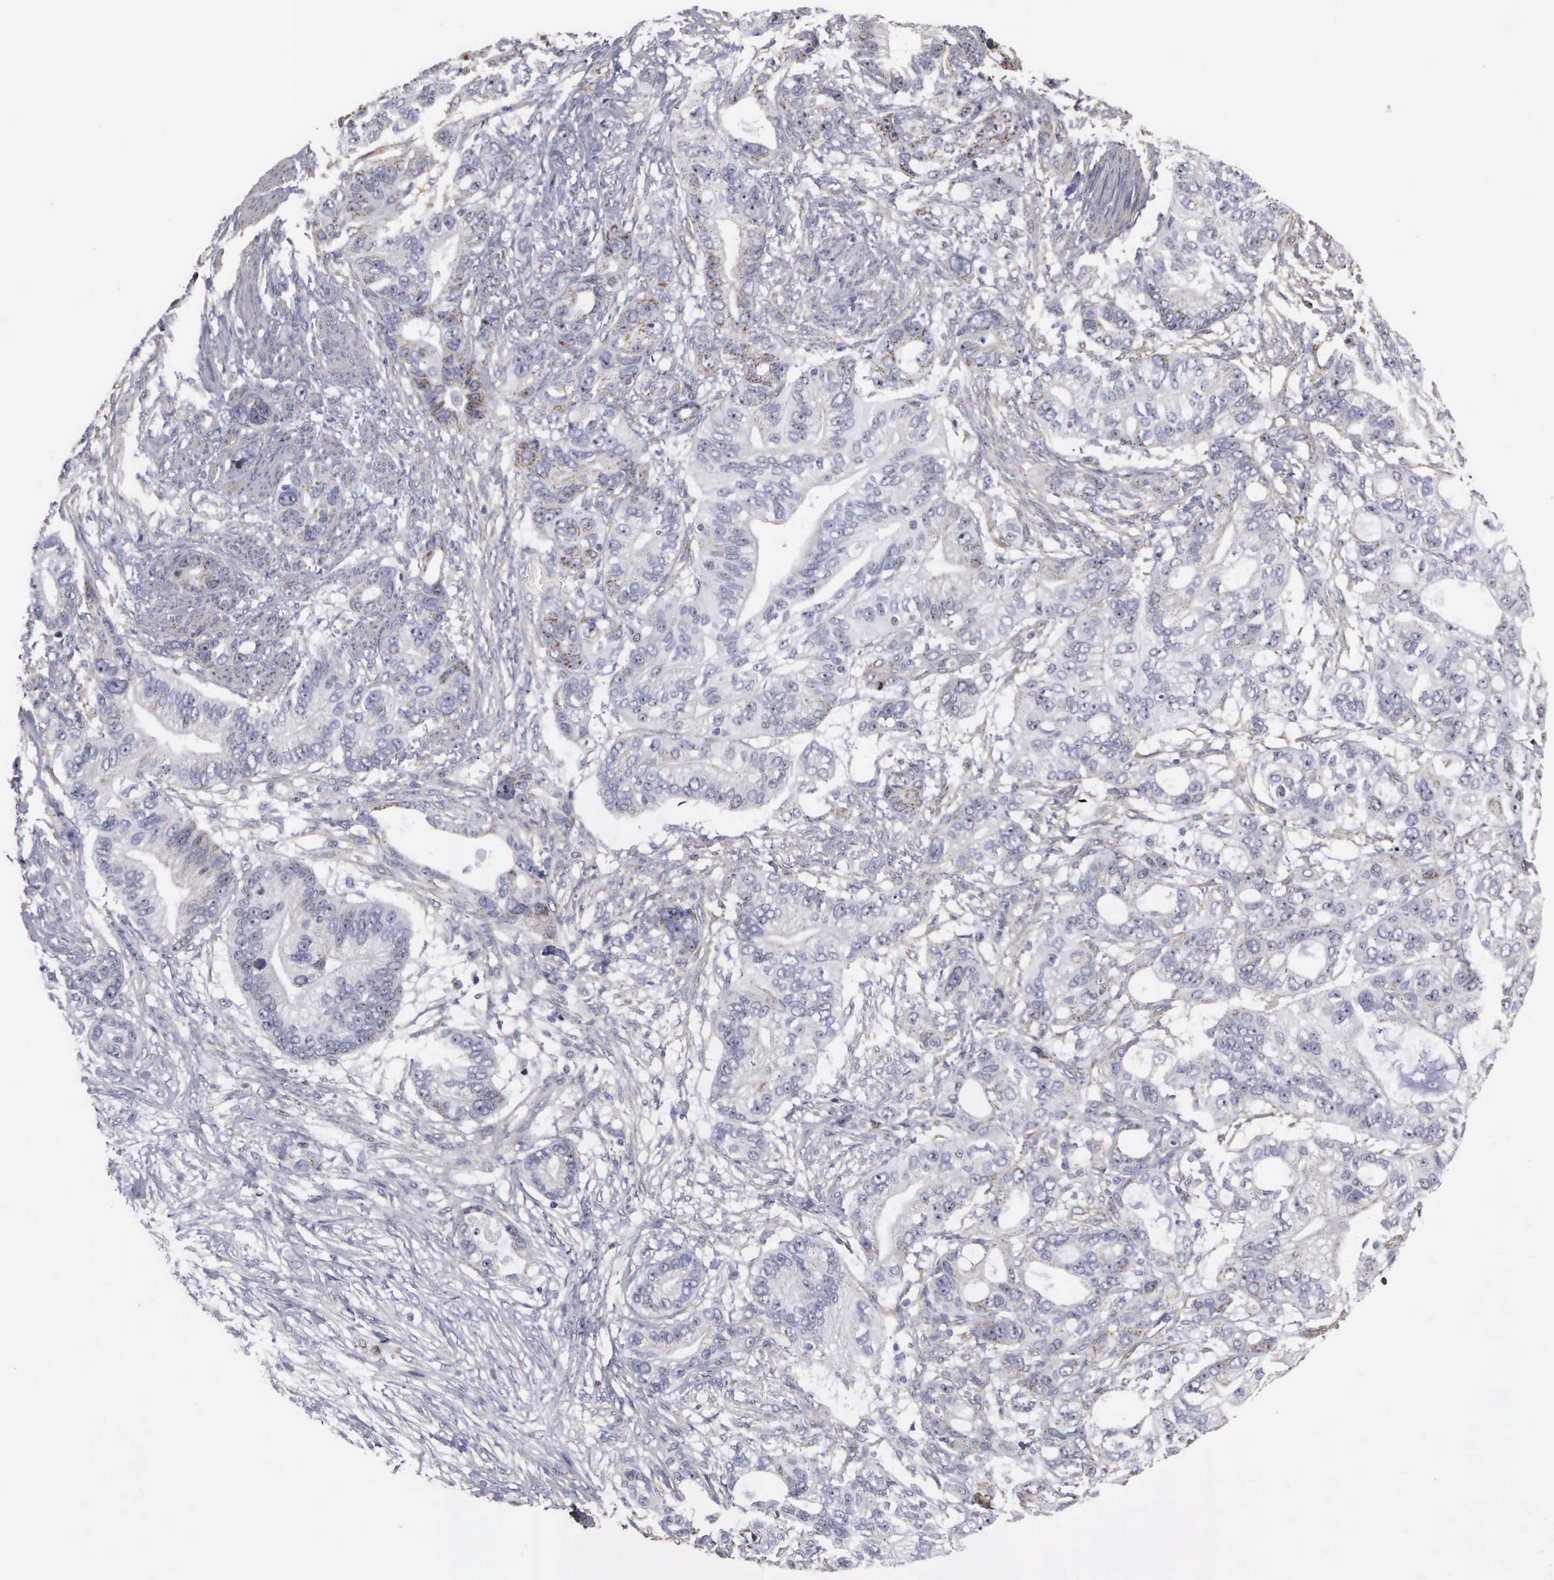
{"staining": {"intensity": "negative", "quantity": "none", "location": "none"}, "tissue": "stomach cancer", "cell_type": "Tumor cells", "image_type": "cancer", "snomed": [{"axis": "morphology", "description": "Adenocarcinoma, NOS"}, {"axis": "topography", "description": "Stomach, upper"}], "caption": "This is an immunohistochemistry (IHC) image of adenocarcinoma (stomach). There is no staining in tumor cells.", "gene": "NGDN", "patient": {"sex": "male", "age": 47}}